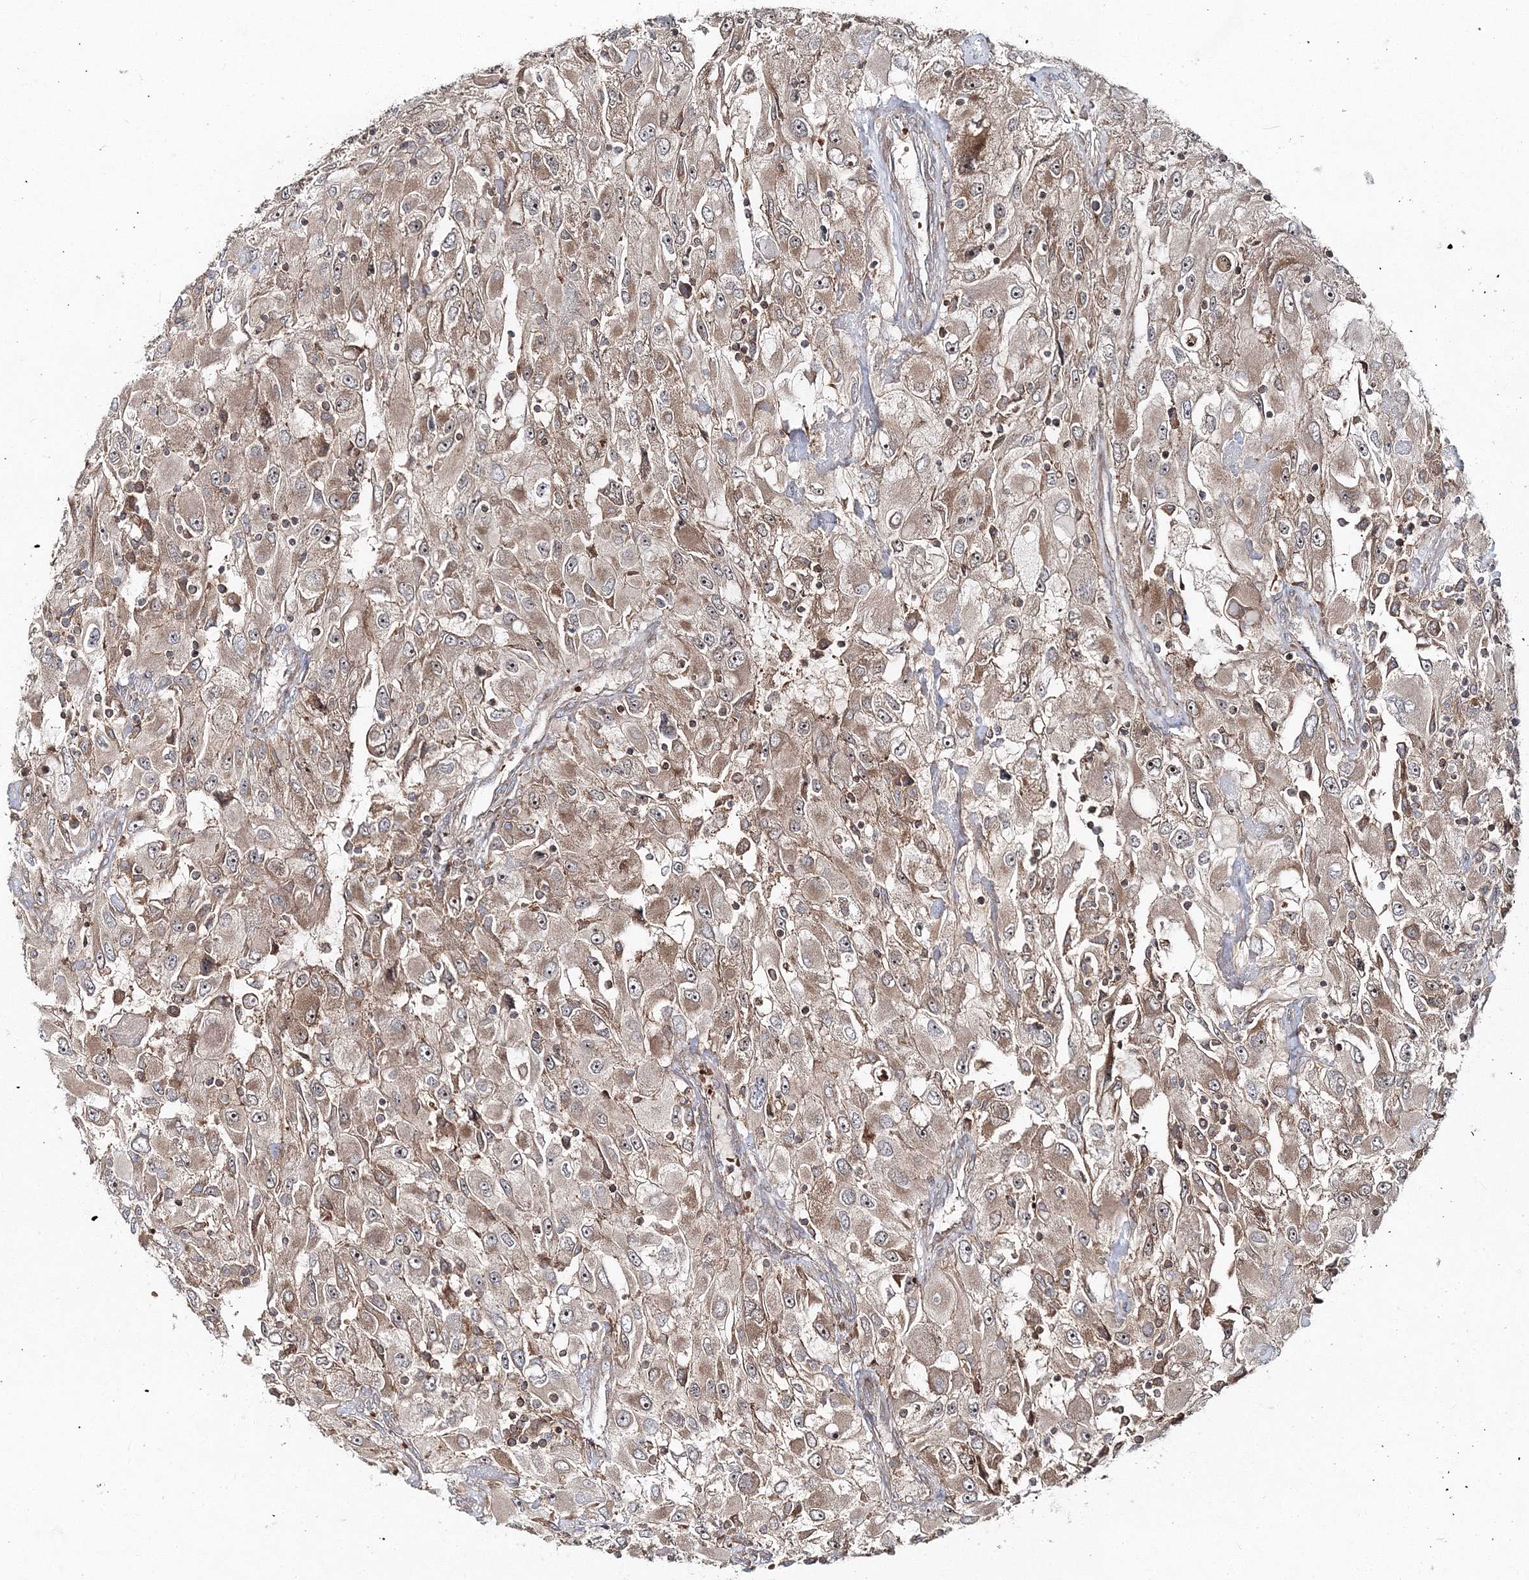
{"staining": {"intensity": "weak", "quantity": ">75%", "location": "cytoplasmic/membranous"}, "tissue": "renal cancer", "cell_type": "Tumor cells", "image_type": "cancer", "snomed": [{"axis": "morphology", "description": "Adenocarcinoma, NOS"}, {"axis": "topography", "description": "Kidney"}], "caption": "DAB immunohistochemical staining of adenocarcinoma (renal) displays weak cytoplasmic/membranous protein positivity in about >75% of tumor cells.", "gene": "PCBD2", "patient": {"sex": "female", "age": 52}}